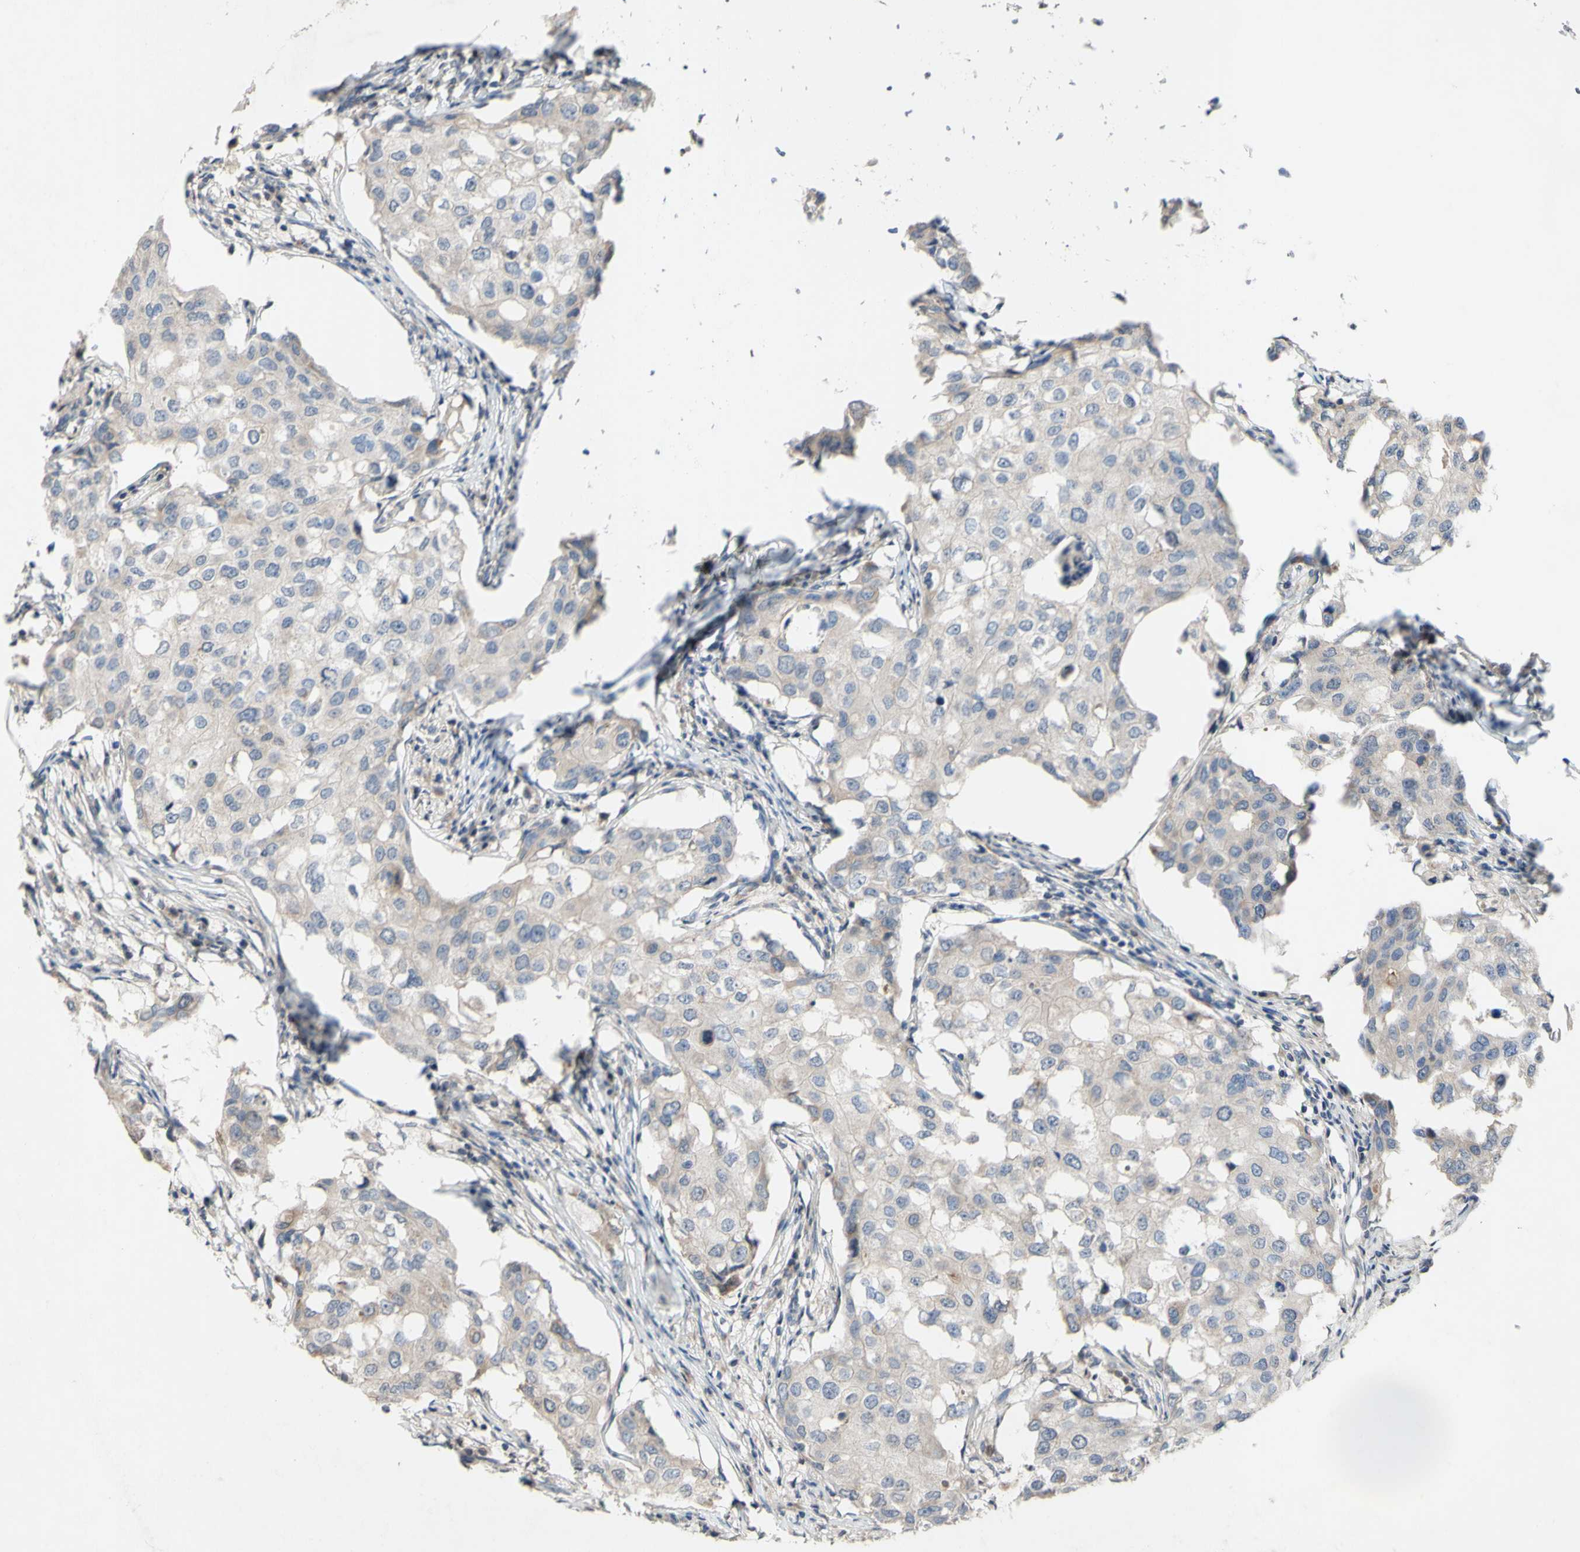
{"staining": {"intensity": "weak", "quantity": "<25%", "location": "cytoplasmic/membranous"}, "tissue": "breast cancer", "cell_type": "Tumor cells", "image_type": "cancer", "snomed": [{"axis": "morphology", "description": "Duct carcinoma"}, {"axis": "topography", "description": "Breast"}], "caption": "Human breast intraductal carcinoma stained for a protein using immunohistochemistry (IHC) exhibits no expression in tumor cells.", "gene": "NECTIN3", "patient": {"sex": "female", "age": 27}}